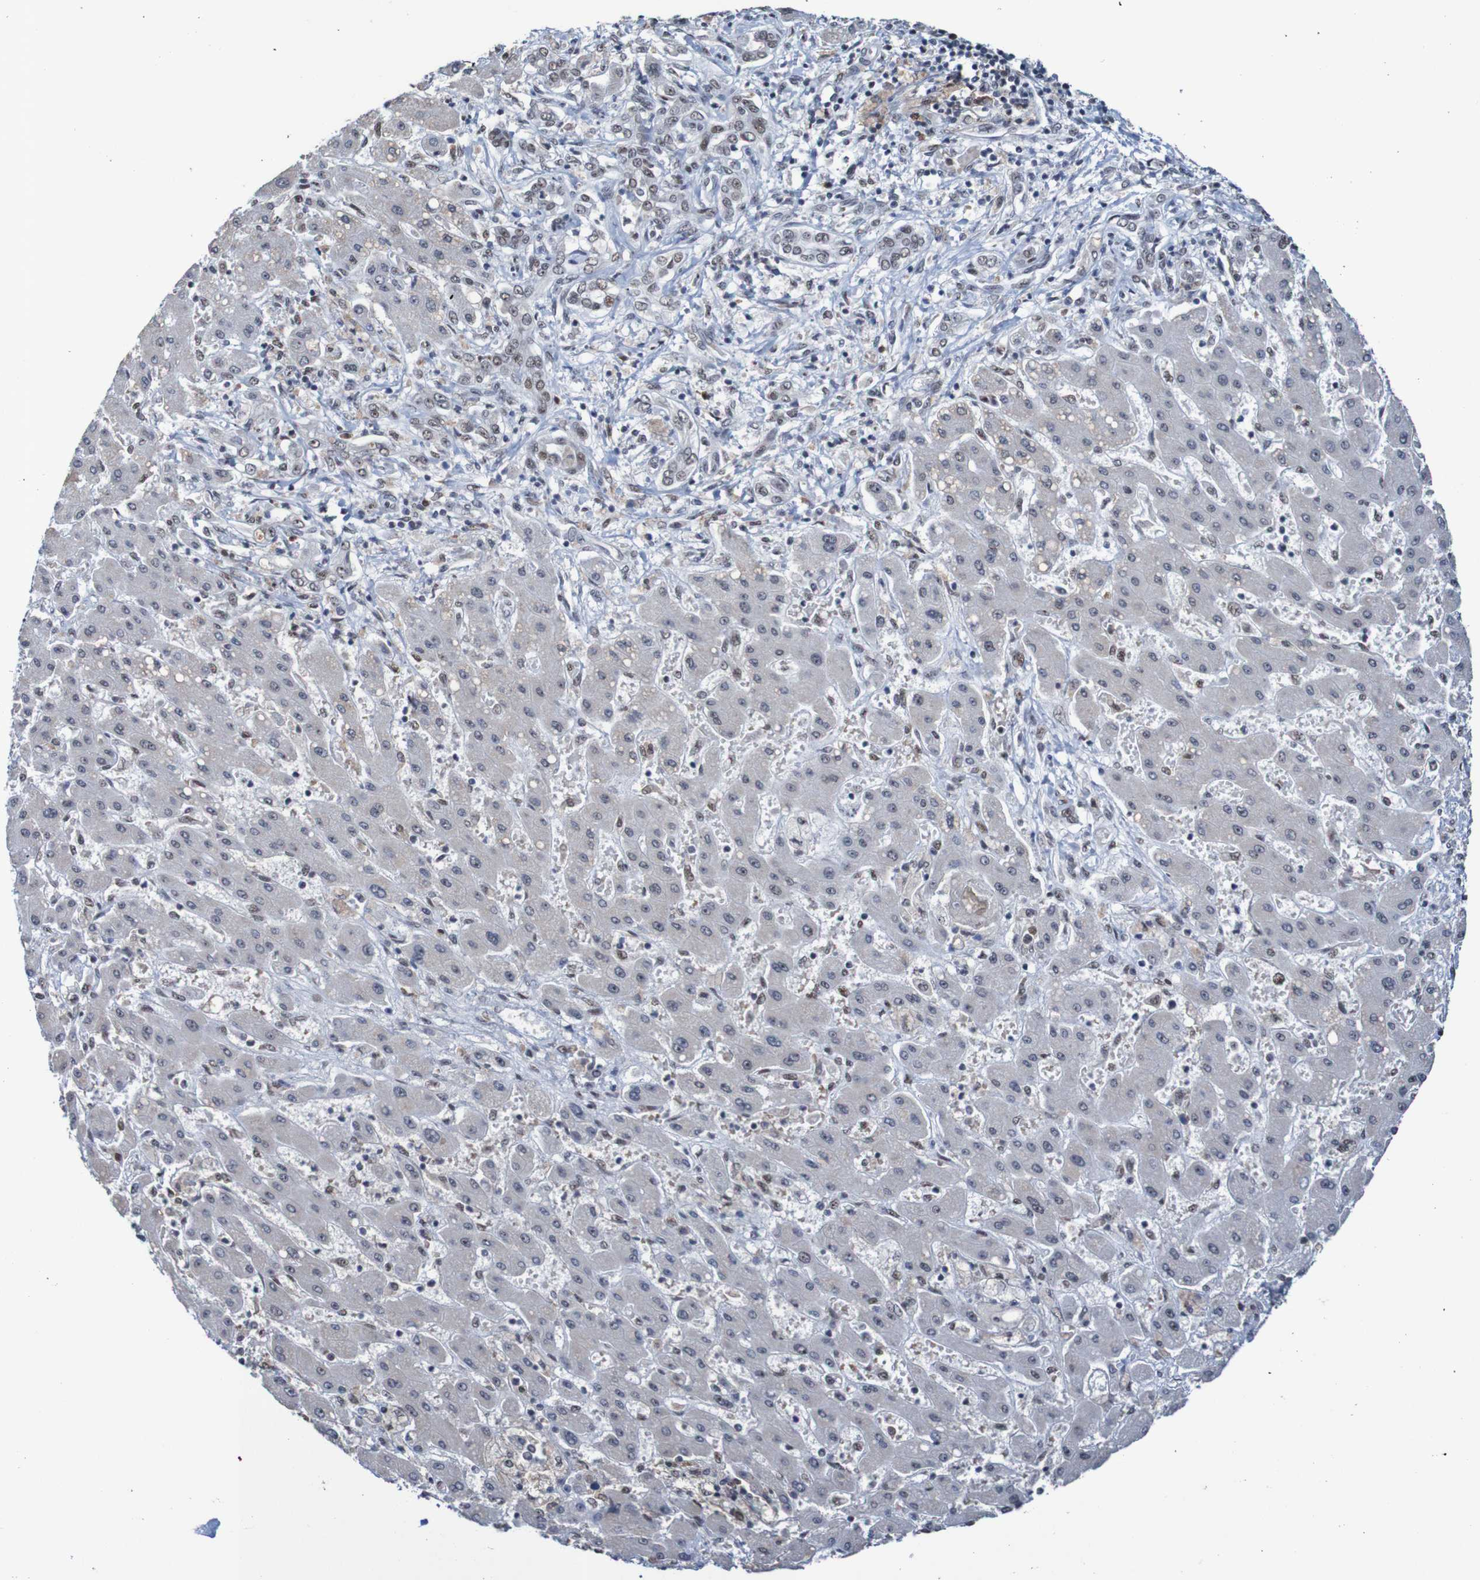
{"staining": {"intensity": "weak", "quantity": "<25%", "location": "nuclear"}, "tissue": "liver cancer", "cell_type": "Tumor cells", "image_type": "cancer", "snomed": [{"axis": "morphology", "description": "Cholangiocarcinoma"}, {"axis": "topography", "description": "Liver"}], "caption": "High magnification brightfield microscopy of liver cancer (cholangiocarcinoma) stained with DAB (3,3'-diaminobenzidine) (brown) and counterstained with hematoxylin (blue): tumor cells show no significant staining. The staining is performed using DAB brown chromogen with nuclei counter-stained in using hematoxylin.", "gene": "CDC5L", "patient": {"sex": "male", "age": 50}}